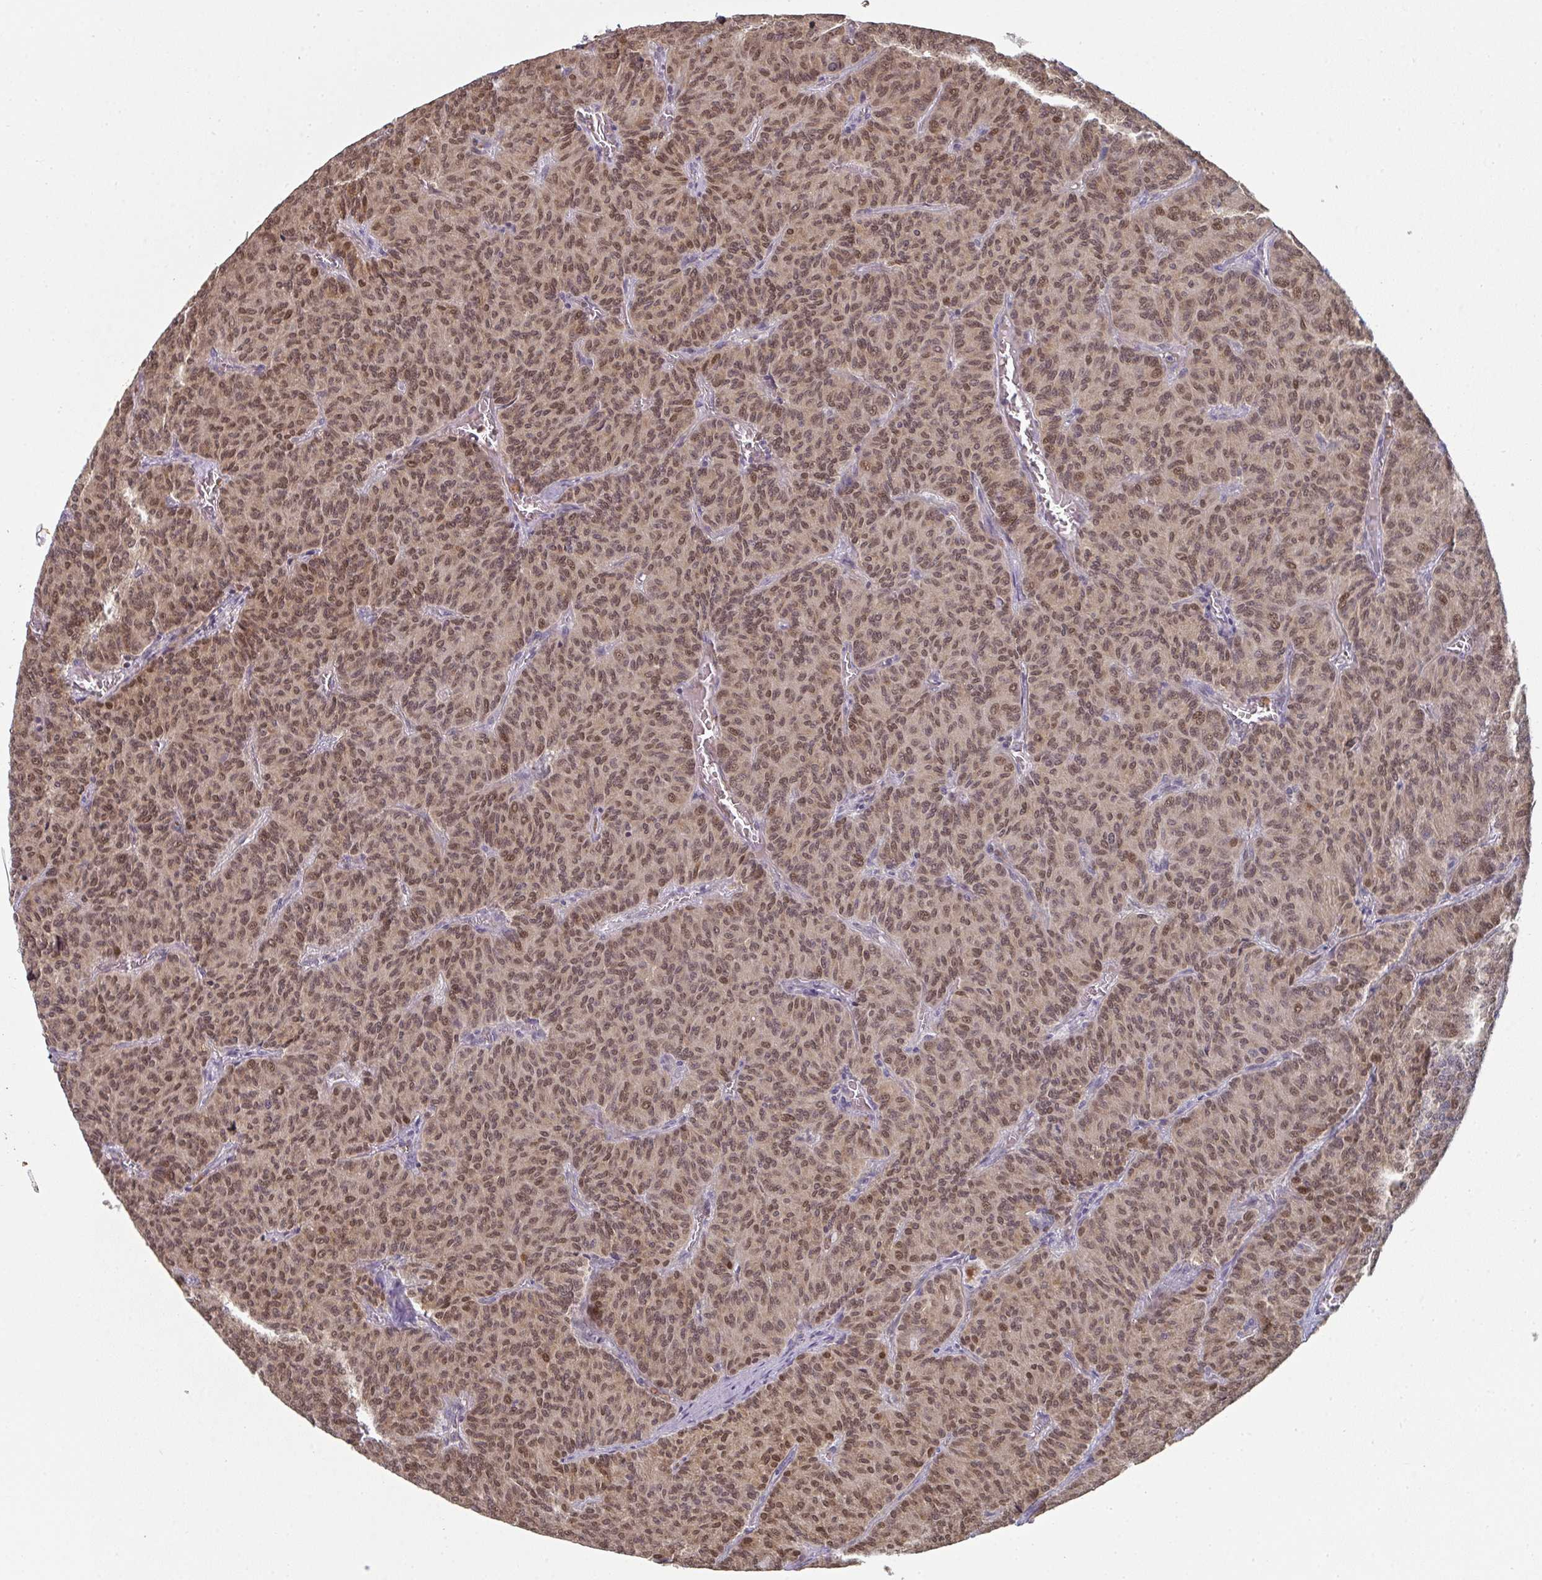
{"staining": {"intensity": "moderate", "quantity": ">75%", "location": "nuclear"}, "tissue": "carcinoid", "cell_type": "Tumor cells", "image_type": "cancer", "snomed": [{"axis": "morphology", "description": "Carcinoid, malignant, NOS"}, {"axis": "topography", "description": "Lung"}], "caption": "Carcinoid was stained to show a protein in brown. There is medium levels of moderate nuclear expression in approximately >75% of tumor cells.", "gene": "A1CF", "patient": {"sex": "male", "age": 61}}